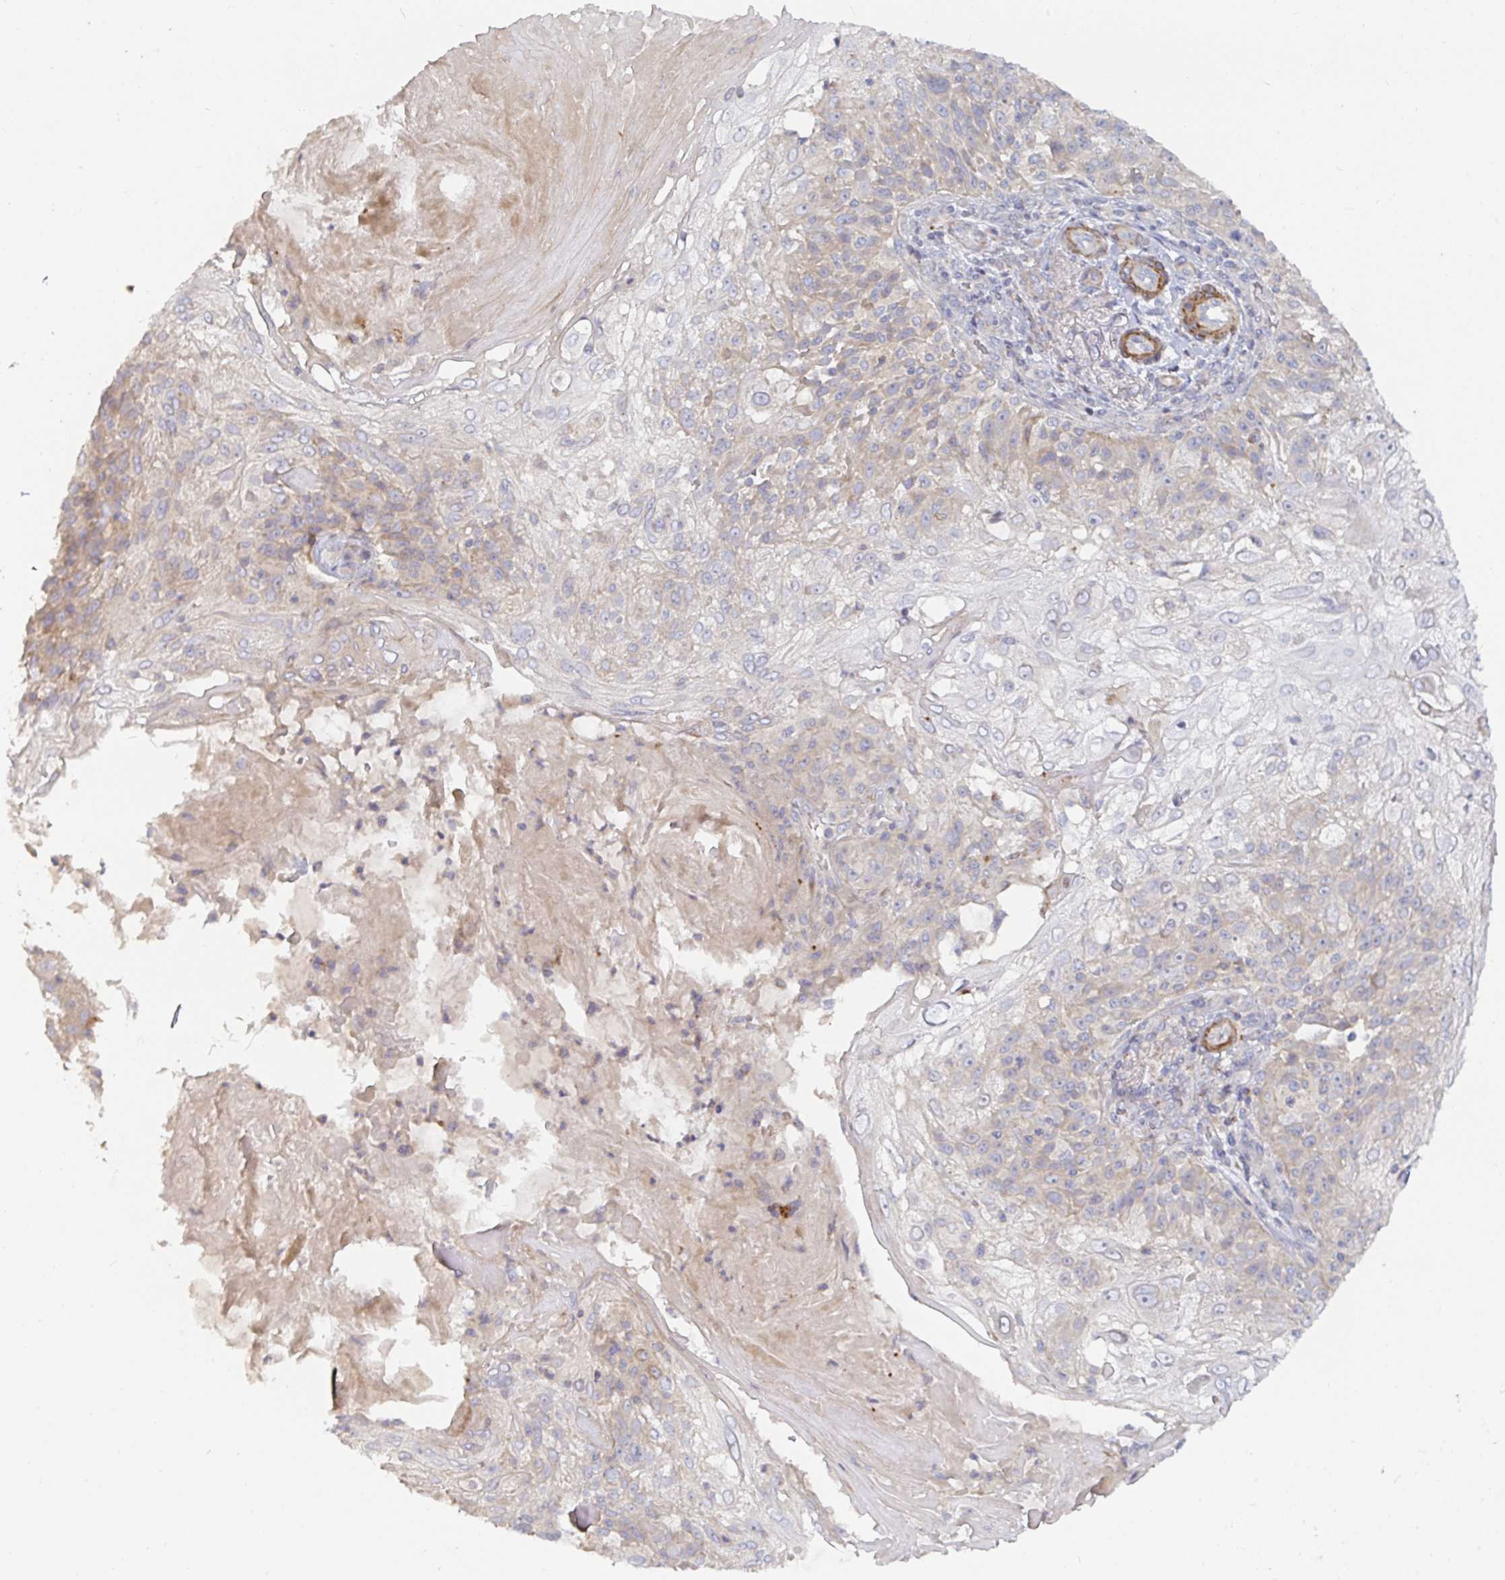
{"staining": {"intensity": "weak", "quantity": "<25%", "location": "cytoplasmic/membranous"}, "tissue": "skin cancer", "cell_type": "Tumor cells", "image_type": "cancer", "snomed": [{"axis": "morphology", "description": "Normal tissue, NOS"}, {"axis": "morphology", "description": "Squamous cell carcinoma, NOS"}, {"axis": "topography", "description": "Skin"}], "caption": "Tumor cells are negative for brown protein staining in squamous cell carcinoma (skin). Brightfield microscopy of immunohistochemistry stained with DAB (brown) and hematoxylin (blue), captured at high magnification.", "gene": "SSH2", "patient": {"sex": "female", "age": 83}}